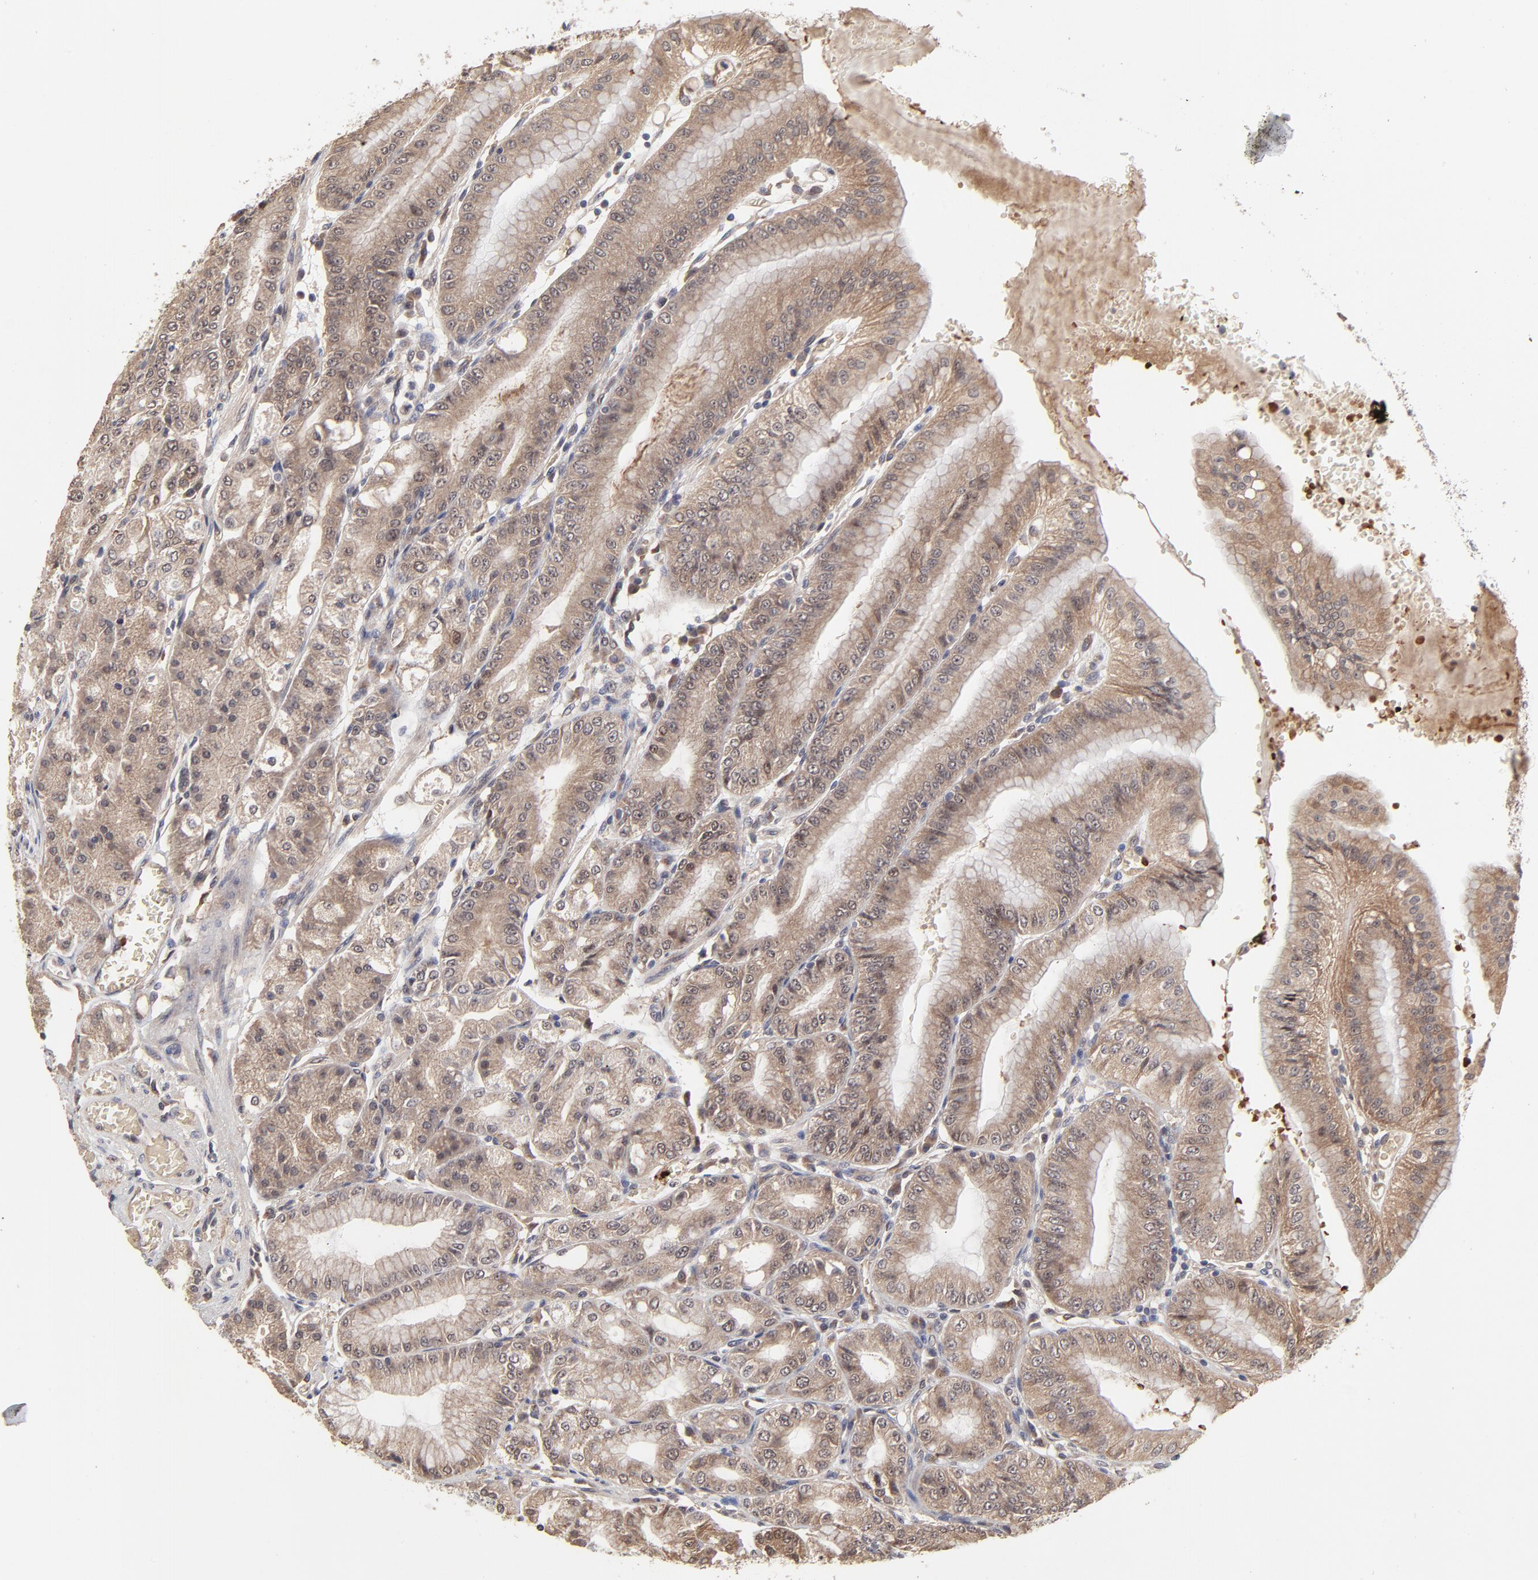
{"staining": {"intensity": "moderate", "quantity": ">75%", "location": "cytoplasmic/membranous"}, "tissue": "stomach", "cell_type": "Glandular cells", "image_type": "normal", "snomed": [{"axis": "morphology", "description": "Normal tissue, NOS"}, {"axis": "topography", "description": "Stomach, lower"}], "caption": "Immunohistochemical staining of benign stomach shows moderate cytoplasmic/membranous protein expression in about >75% of glandular cells. (Stains: DAB (3,3'-diaminobenzidine) in brown, nuclei in blue, Microscopy: brightfield microscopy at high magnification).", "gene": "FRMD8", "patient": {"sex": "male", "age": 71}}